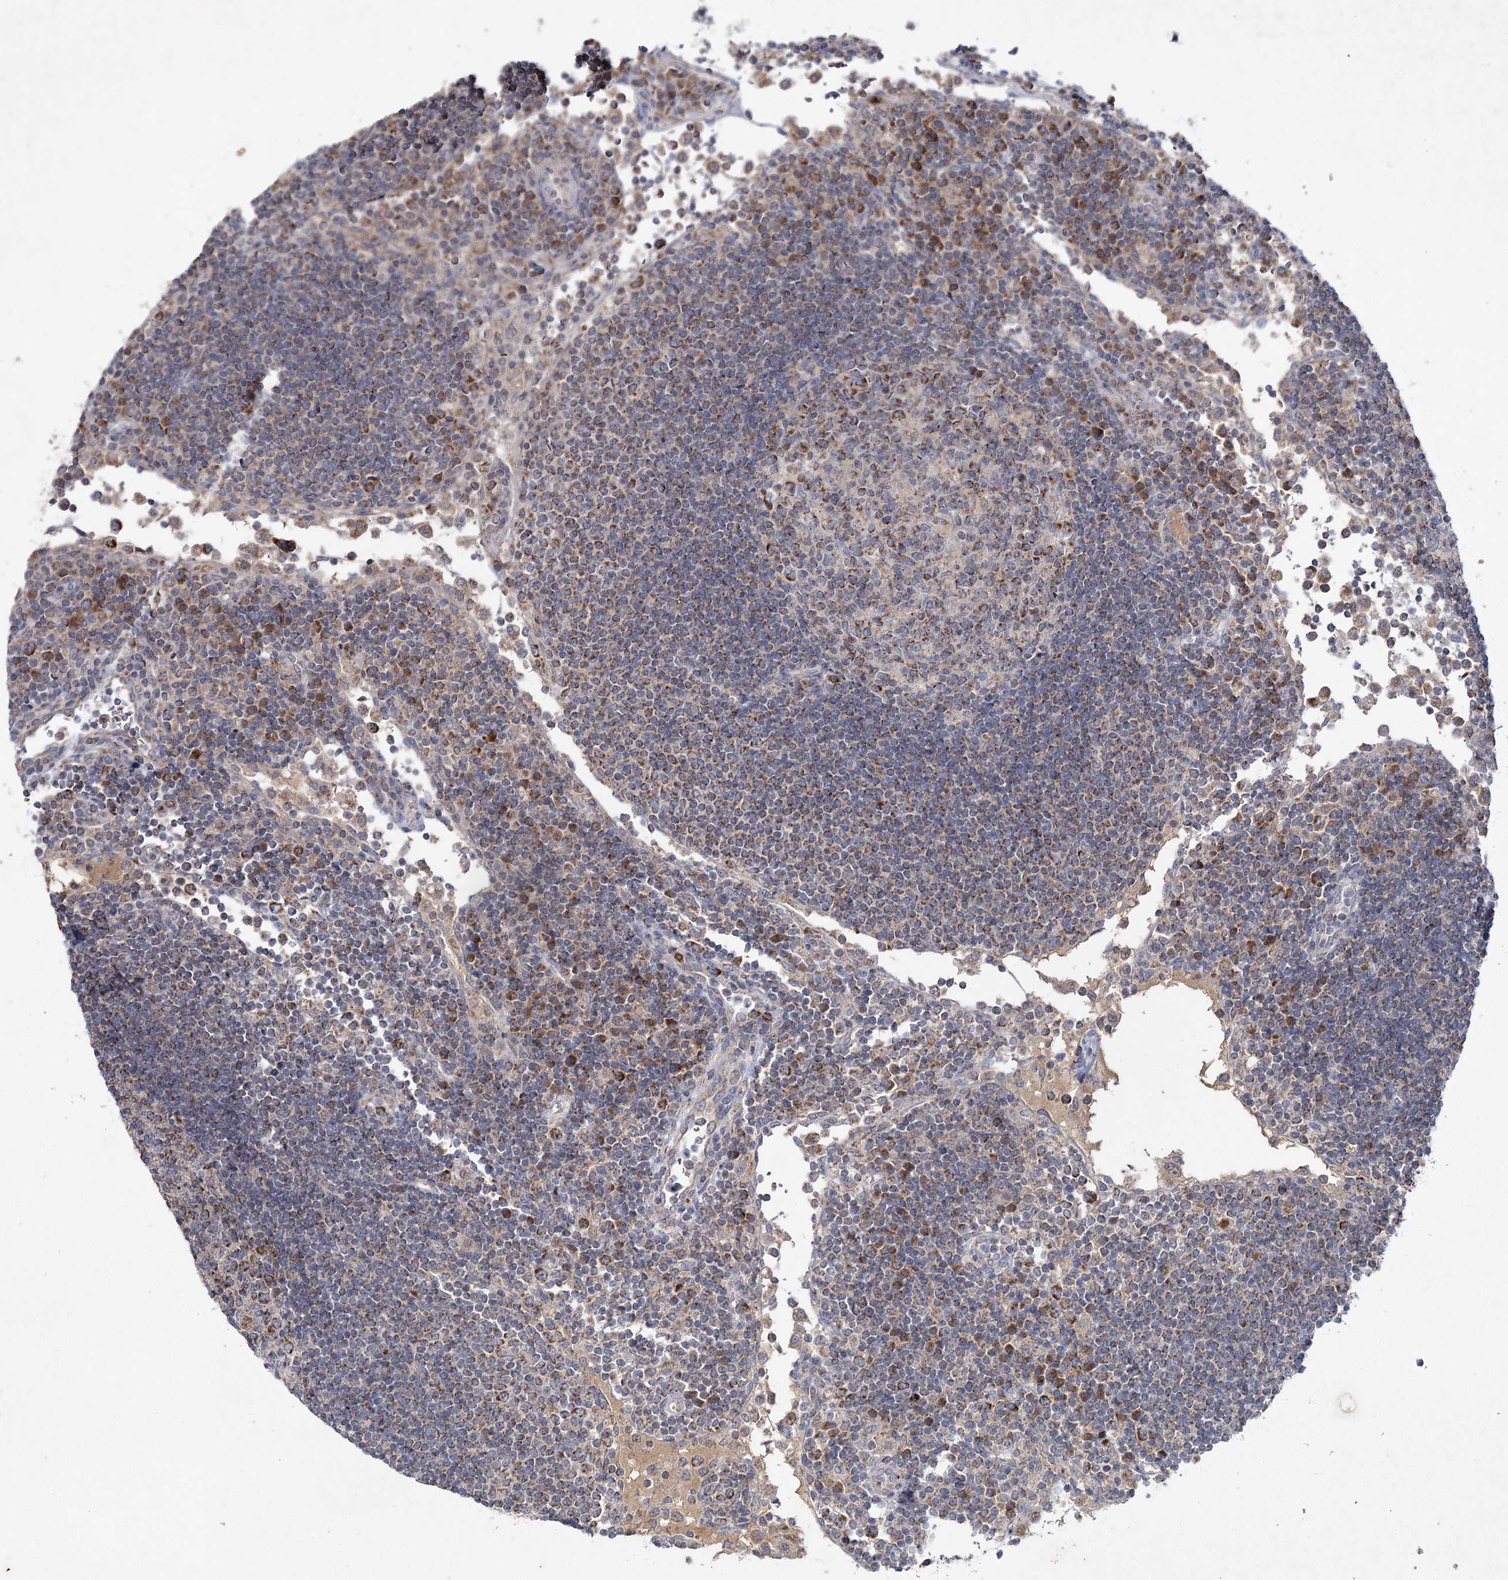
{"staining": {"intensity": "moderate", "quantity": "25%-75%", "location": "cytoplasmic/membranous"}, "tissue": "lymph node", "cell_type": "Germinal center cells", "image_type": "normal", "snomed": [{"axis": "morphology", "description": "Normal tissue, NOS"}, {"axis": "topography", "description": "Lymph node"}], "caption": "Brown immunohistochemical staining in unremarkable human lymph node reveals moderate cytoplasmic/membranous positivity in approximately 25%-75% of germinal center cells.", "gene": "MRPL44", "patient": {"sex": "female", "age": 53}}